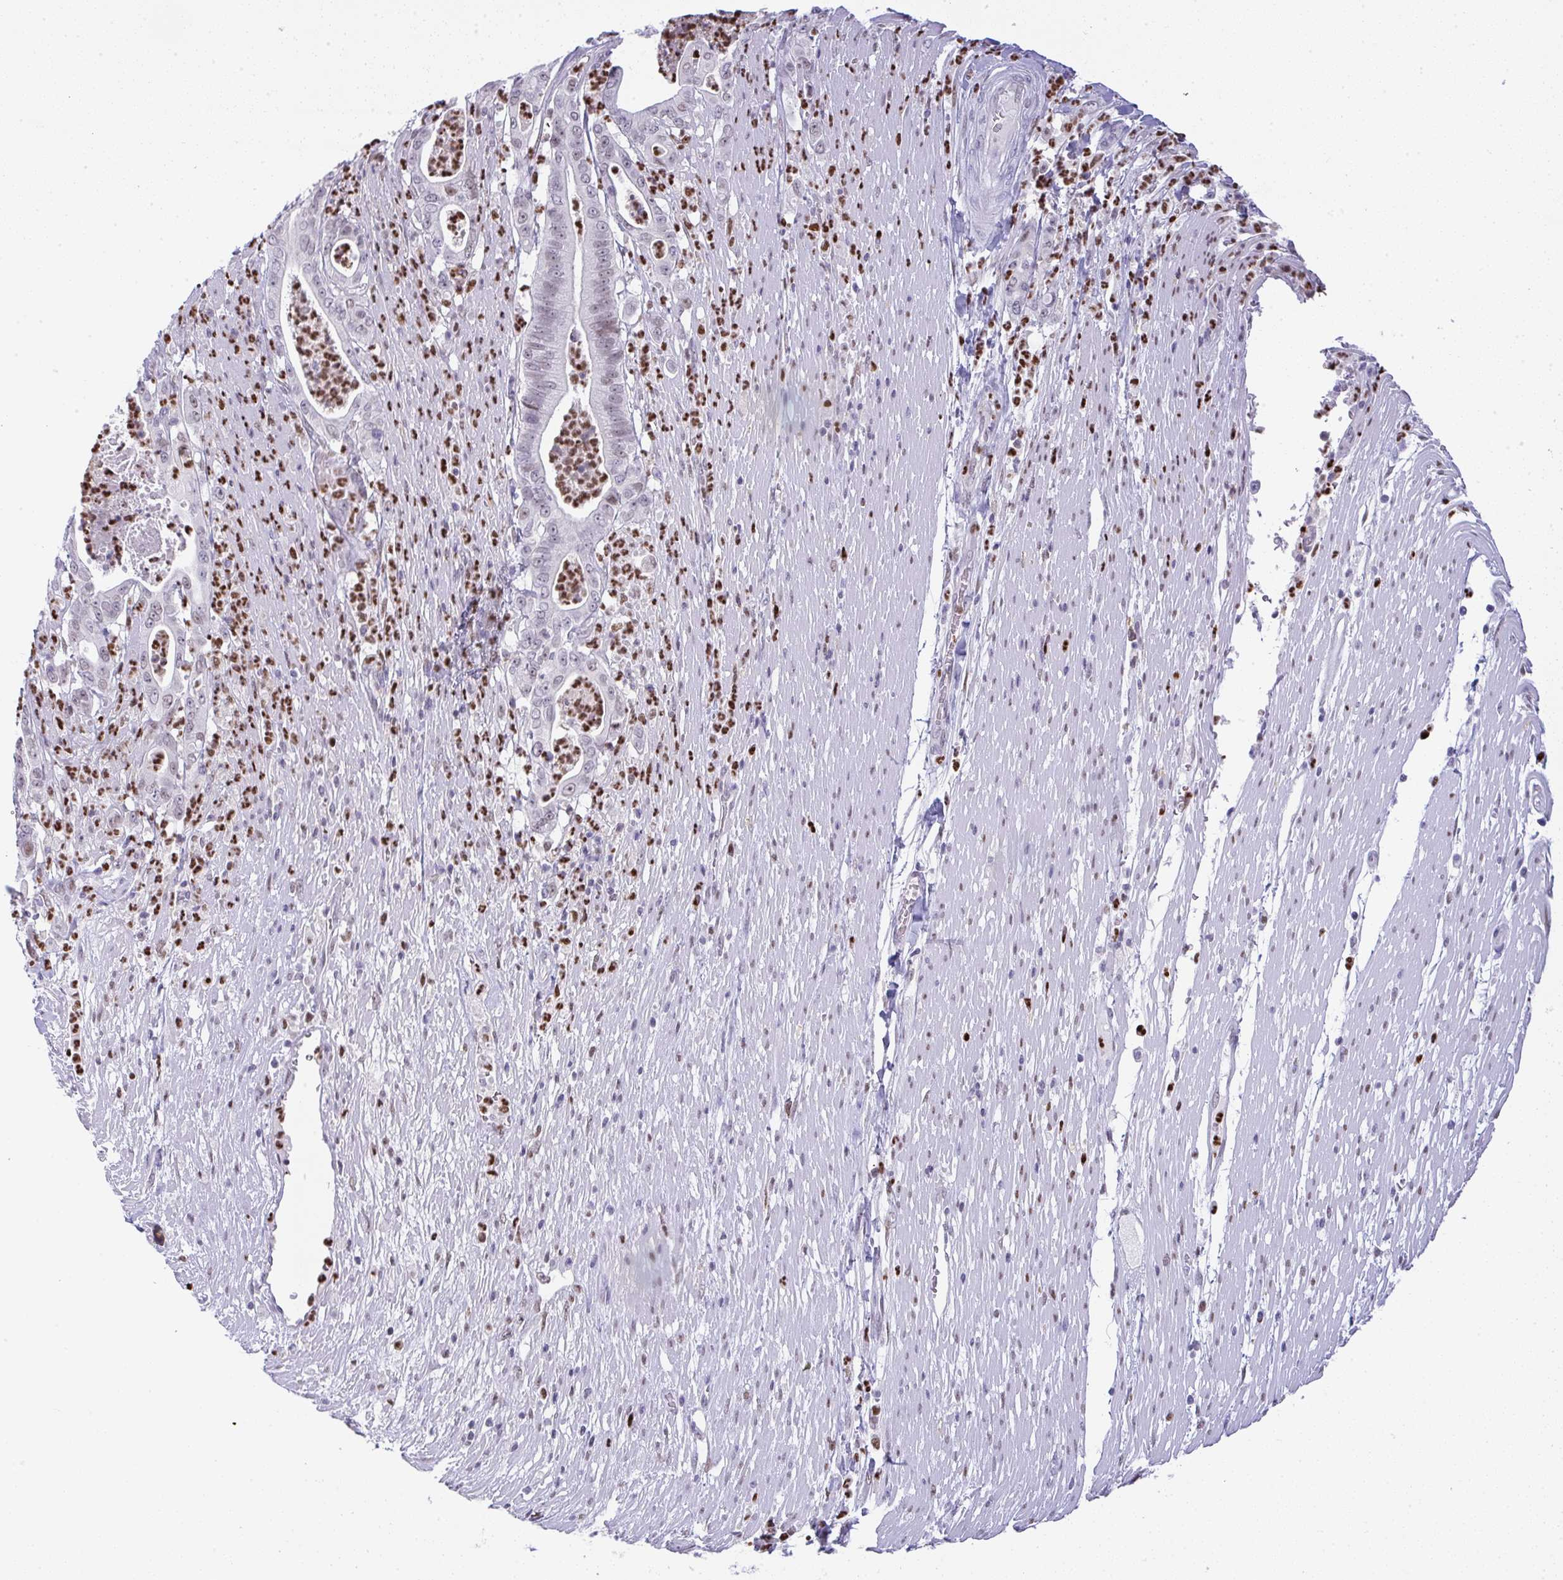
{"staining": {"intensity": "weak", "quantity": "<25%", "location": "nuclear"}, "tissue": "pancreatic cancer", "cell_type": "Tumor cells", "image_type": "cancer", "snomed": [{"axis": "morphology", "description": "Adenocarcinoma, NOS"}, {"axis": "topography", "description": "Pancreas"}], "caption": "Protein analysis of pancreatic cancer (adenocarcinoma) shows no significant staining in tumor cells.", "gene": "BBX", "patient": {"sex": "male", "age": 71}}